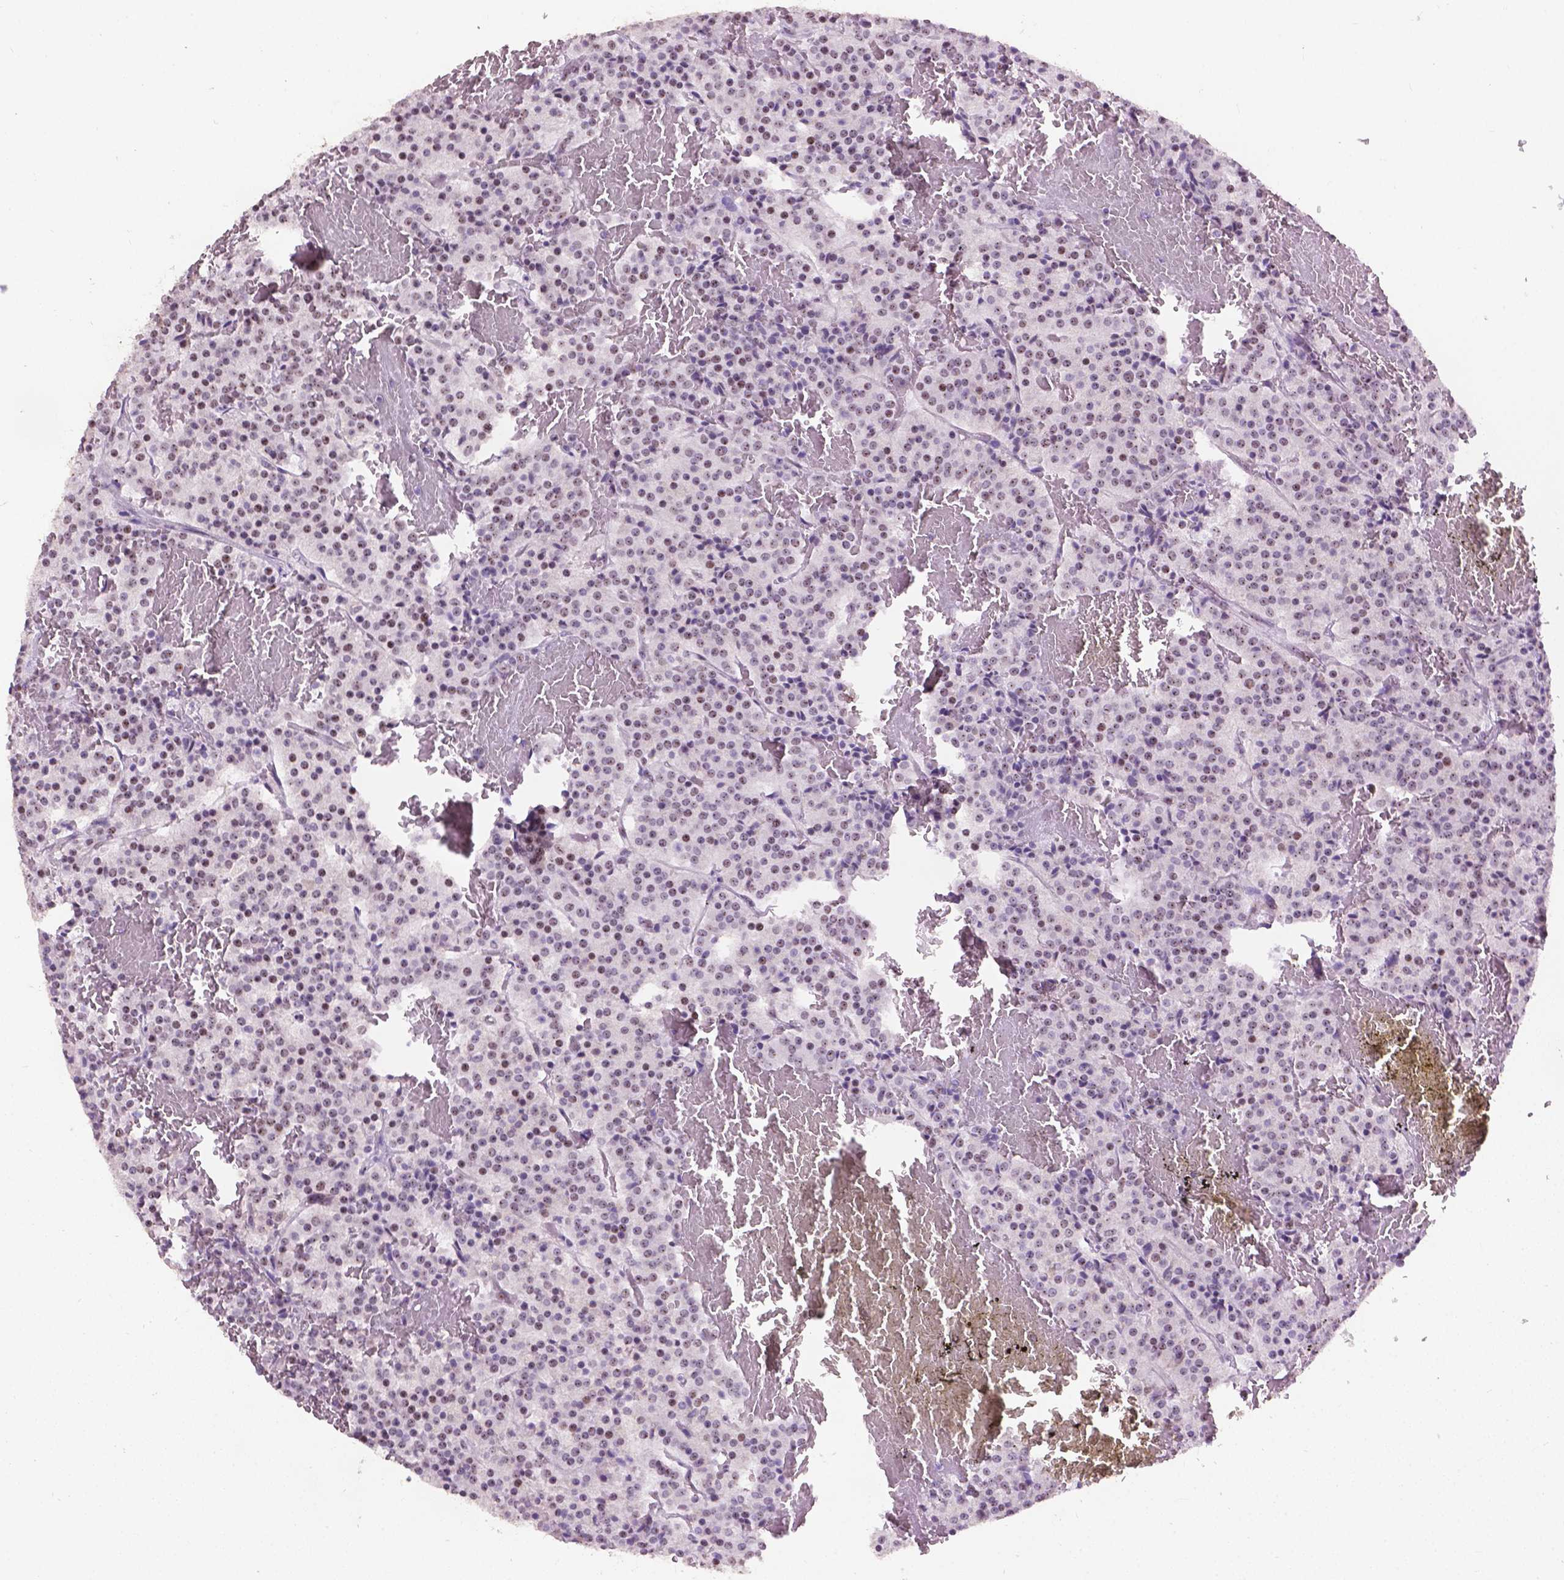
{"staining": {"intensity": "weak", "quantity": "<25%", "location": "nuclear"}, "tissue": "carcinoid", "cell_type": "Tumor cells", "image_type": "cancer", "snomed": [{"axis": "morphology", "description": "Carcinoid, malignant, NOS"}, {"axis": "topography", "description": "Lung"}], "caption": "Immunohistochemical staining of human carcinoid (malignant) displays no significant staining in tumor cells. (DAB (3,3'-diaminobenzidine) immunohistochemistry with hematoxylin counter stain).", "gene": "COIL", "patient": {"sex": "male", "age": 70}}